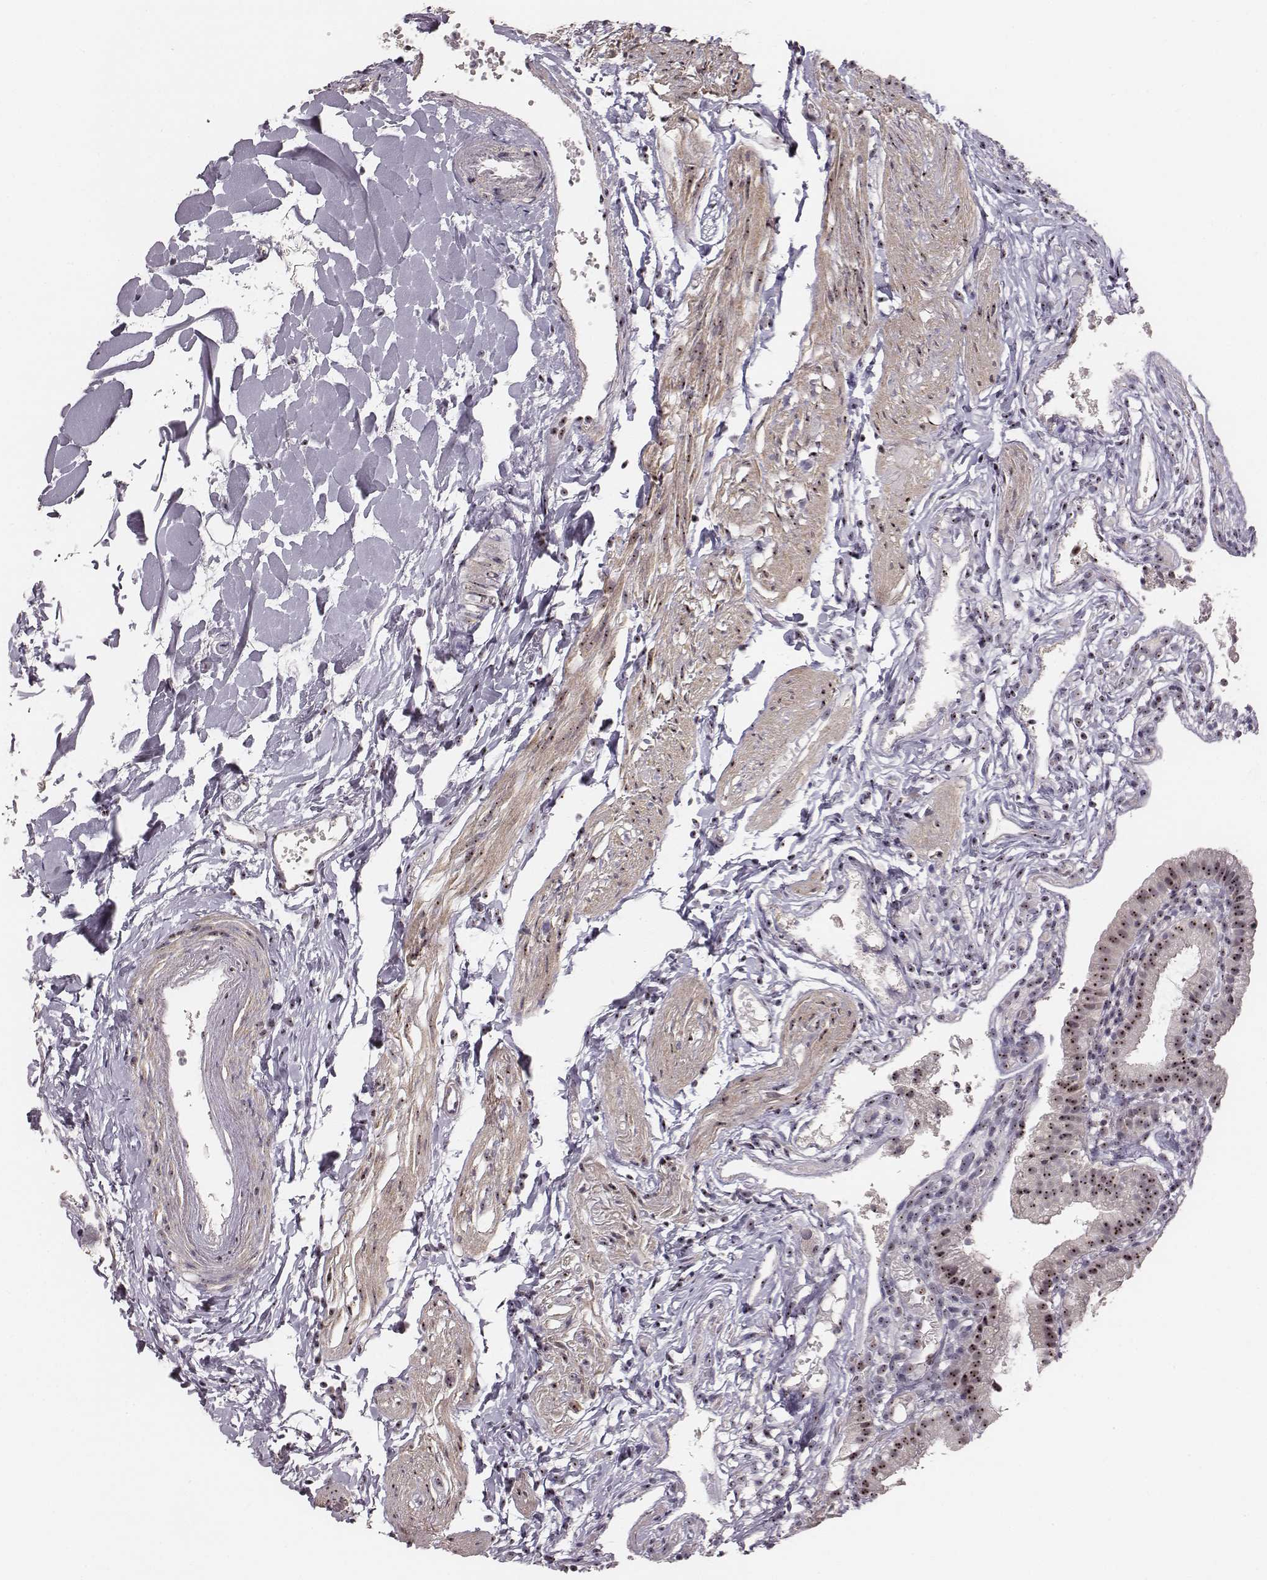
{"staining": {"intensity": "weak", "quantity": ">75%", "location": "nuclear"}, "tissue": "gallbladder", "cell_type": "Glandular cells", "image_type": "normal", "snomed": [{"axis": "morphology", "description": "Normal tissue, NOS"}, {"axis": "topography", "description": "Gallbladder"}], "caption": "IHC photomicrograph of benign human gallbladder stained for a protein (brown), which demonstrates low levels of weak nuclear staining in about >75% of glandular cells.", "gene": "NOP56", "patient": {"sex": "female", "age": 47}}